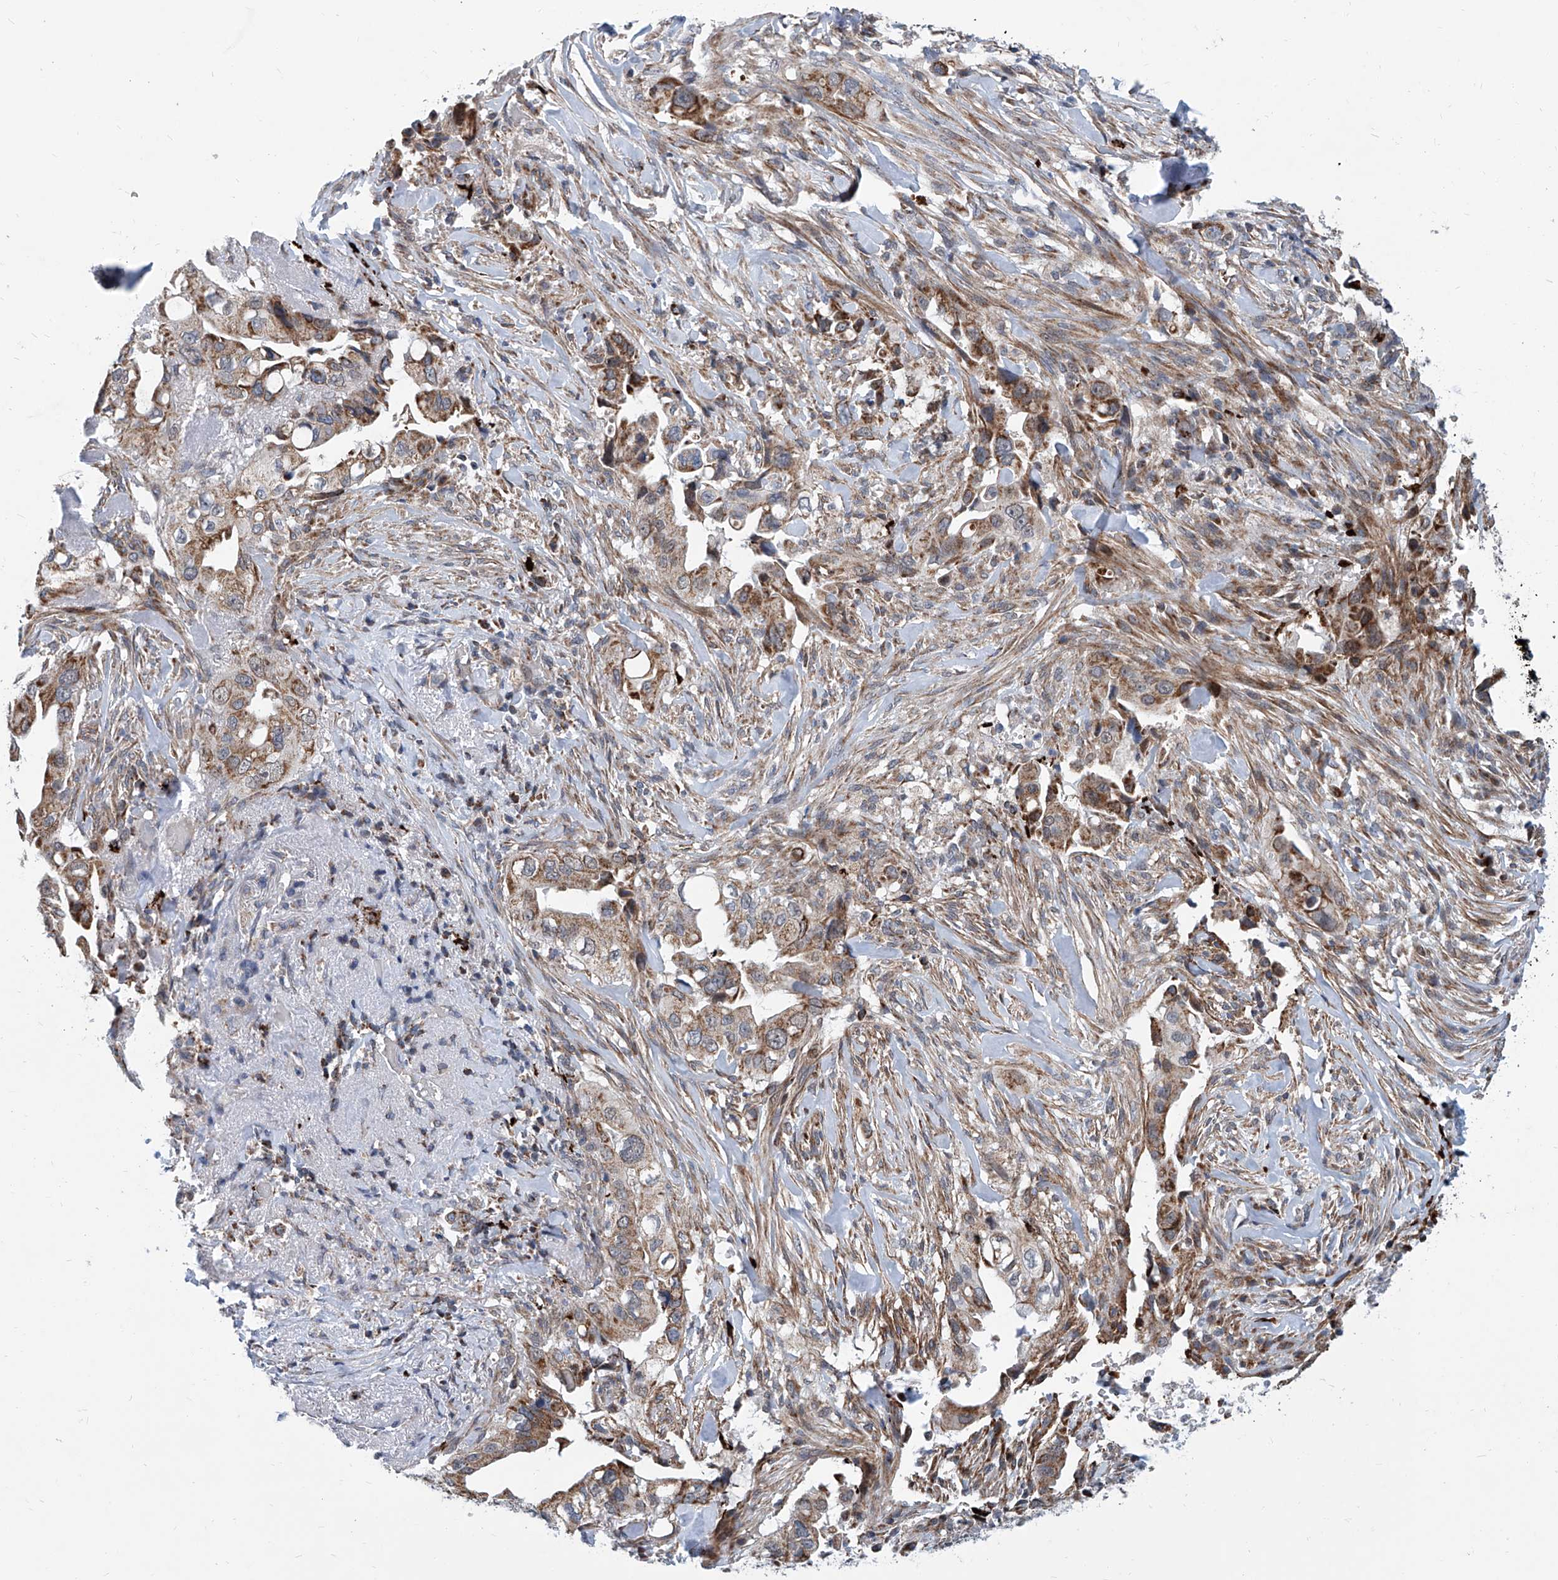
{"staining": {"intensity": "moderate", "quantity": ">75%", "location": "cytoplasmic/membranous"}, "tissue": "pancreatic cancer", "cell_type": "Tumor cells", "image_type": "cancer", "snomed": [{"axis": "morphology", "description": "Inflammation, NOS"}, {"axis": "morphology", "description": "Adenocarcinoma, NOS"}, {"axis": "topography", "description": "Pancreas"}], "caption": "This photomicrograph shows adenocarcinoma (pancreatic) stained with immunohistochemistry (IHC) to label a protein in brown. The cytoplasmic/membranous of tumor cells show moderate positivity for the protein. Nuclei are counter-stained blue.", "gene": "USP48", "patient": {"sex": "female", "age": 56}}